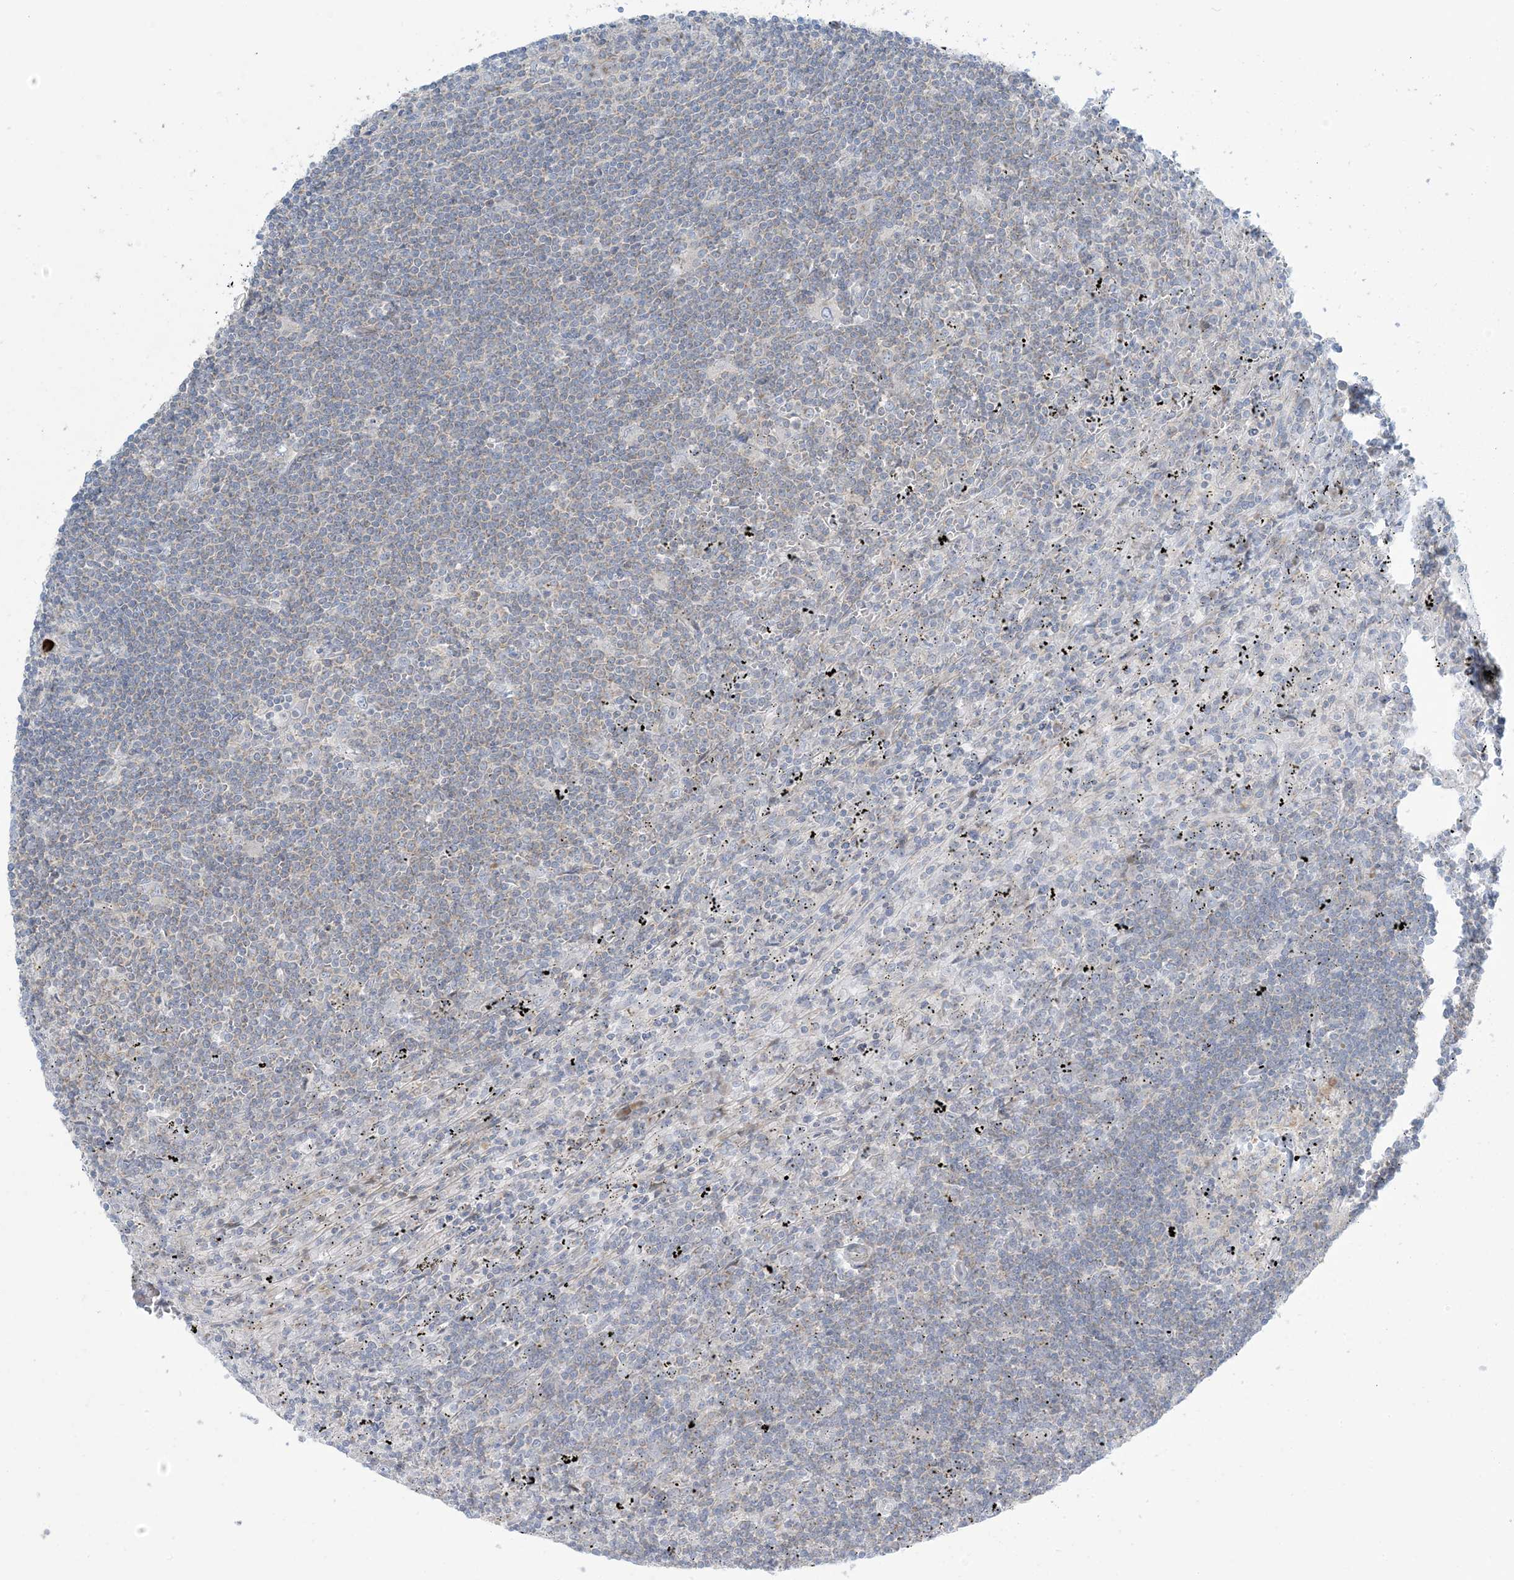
{"staining": {"intensity": "weak", "quantity": "25%-75%", "location": "cytoplasmic/membranous"}, "tissue": "lymphoma", "cell_type": "Tumor cells", "image_type": "cancer", "snomed": [{"axis": "morphology", "description": "Malignant lymphoma, non-Hodgkin's type, Low grade"}, {"axis": "topography", "description": "Spleen"}], "caption": "Immunohistochemical staining of human malignant lymphoma, non-Hodgkin's type (low-grade) displays low levels of weak cytoplasmic/membranous protein expression in approximately 25%-75% of tumor cells.", "gene": "AFTPH", "patient": {"sex": "male", "age": 76}}